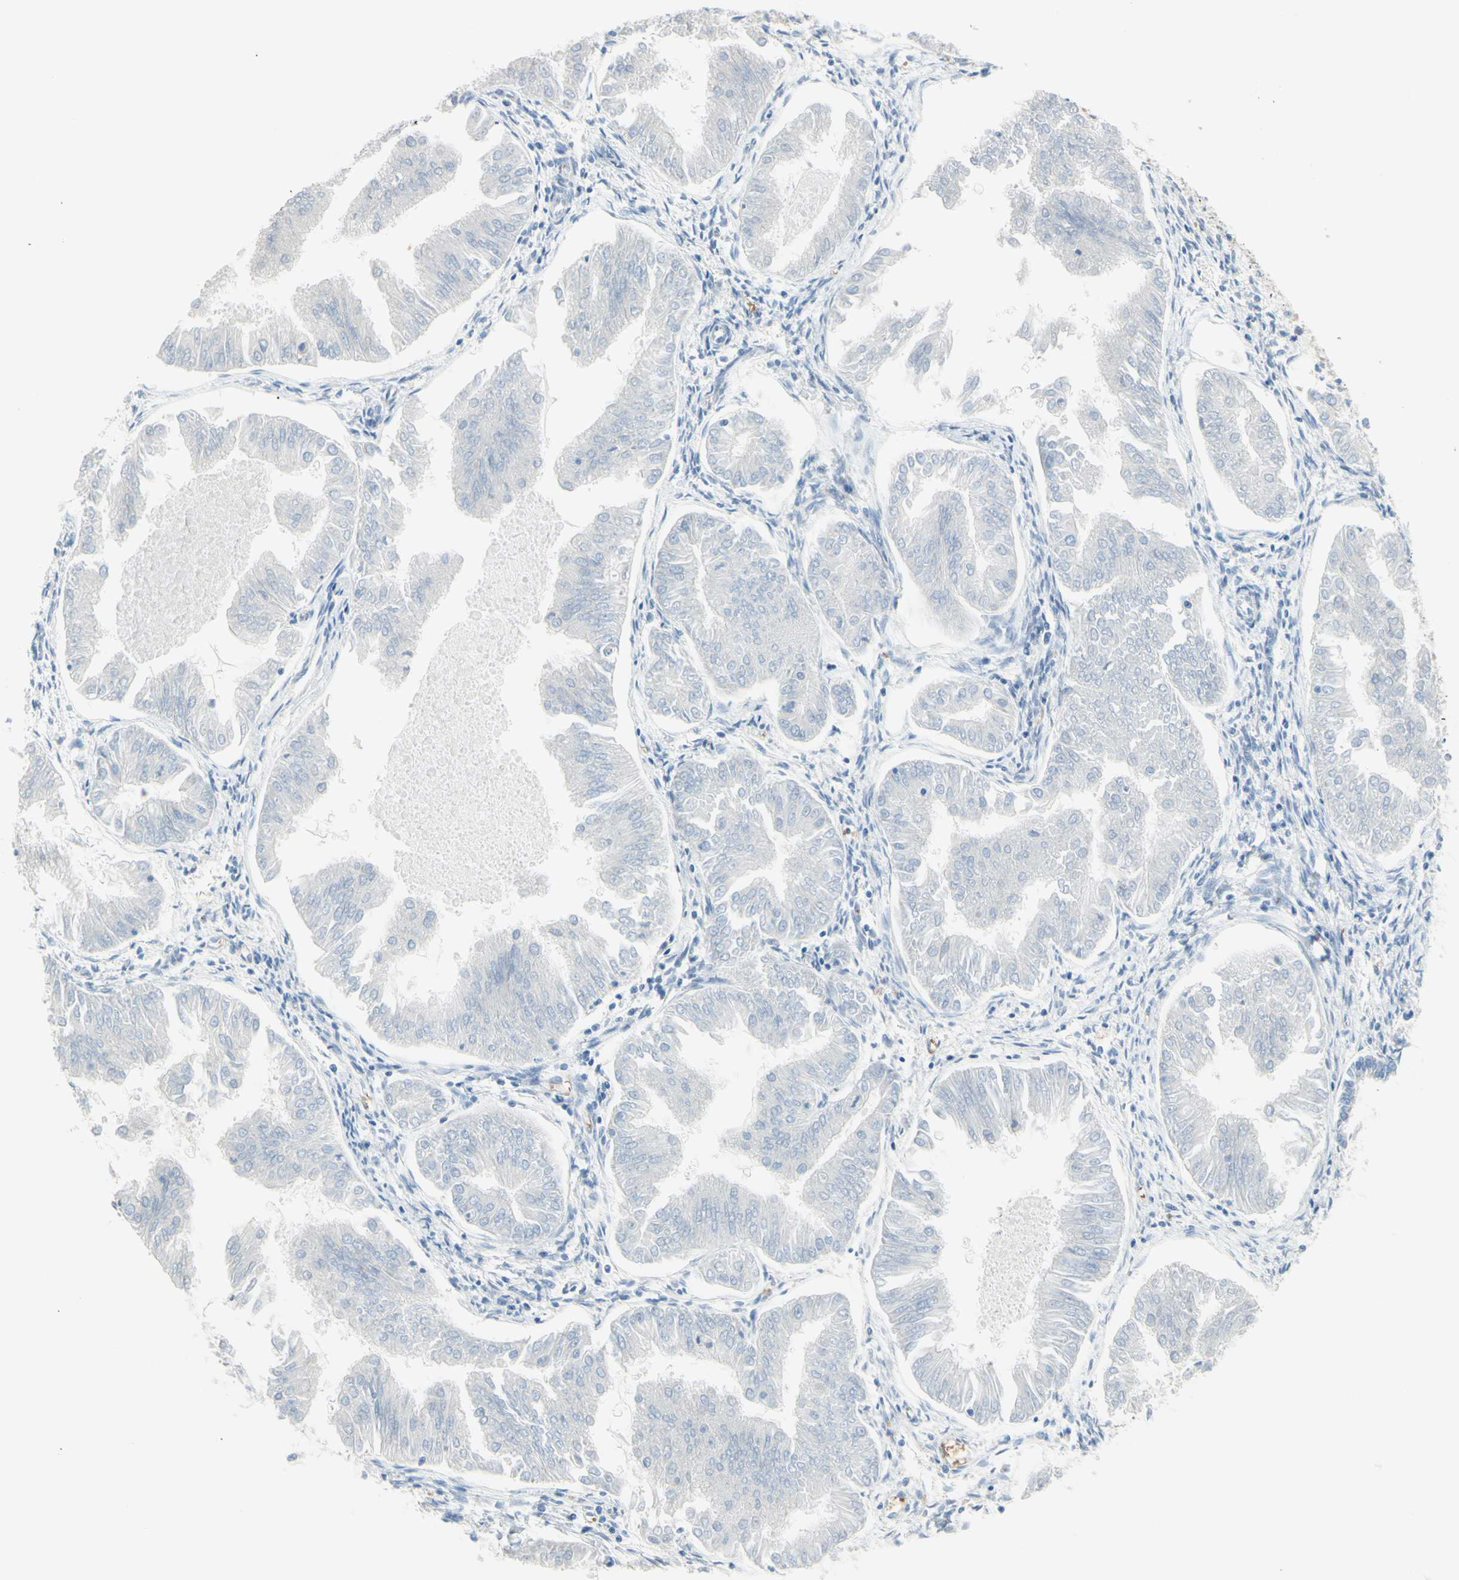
{"staining": {"intensity": "negative", "quantity": "none", "location": "none"}, "tissue": "endometrial cancer", "cell_type": "Tumor cells", "image_type": "cancer", "snomed": [{"axis": "morphology", "description": "Adenocarcinoma, NOS"}, {"axis": "topography", "description": "Endometrium"}], "caption": "IHC image of neoplastic tissue: endometrial cancer (adenocarcinoma) stained with DAB (3,3'-diaminobenzidine) displays no significant protein expression in tumor cells.", "gene": "FRMD4B", "patient": {"sex": "female", "age": 53}}